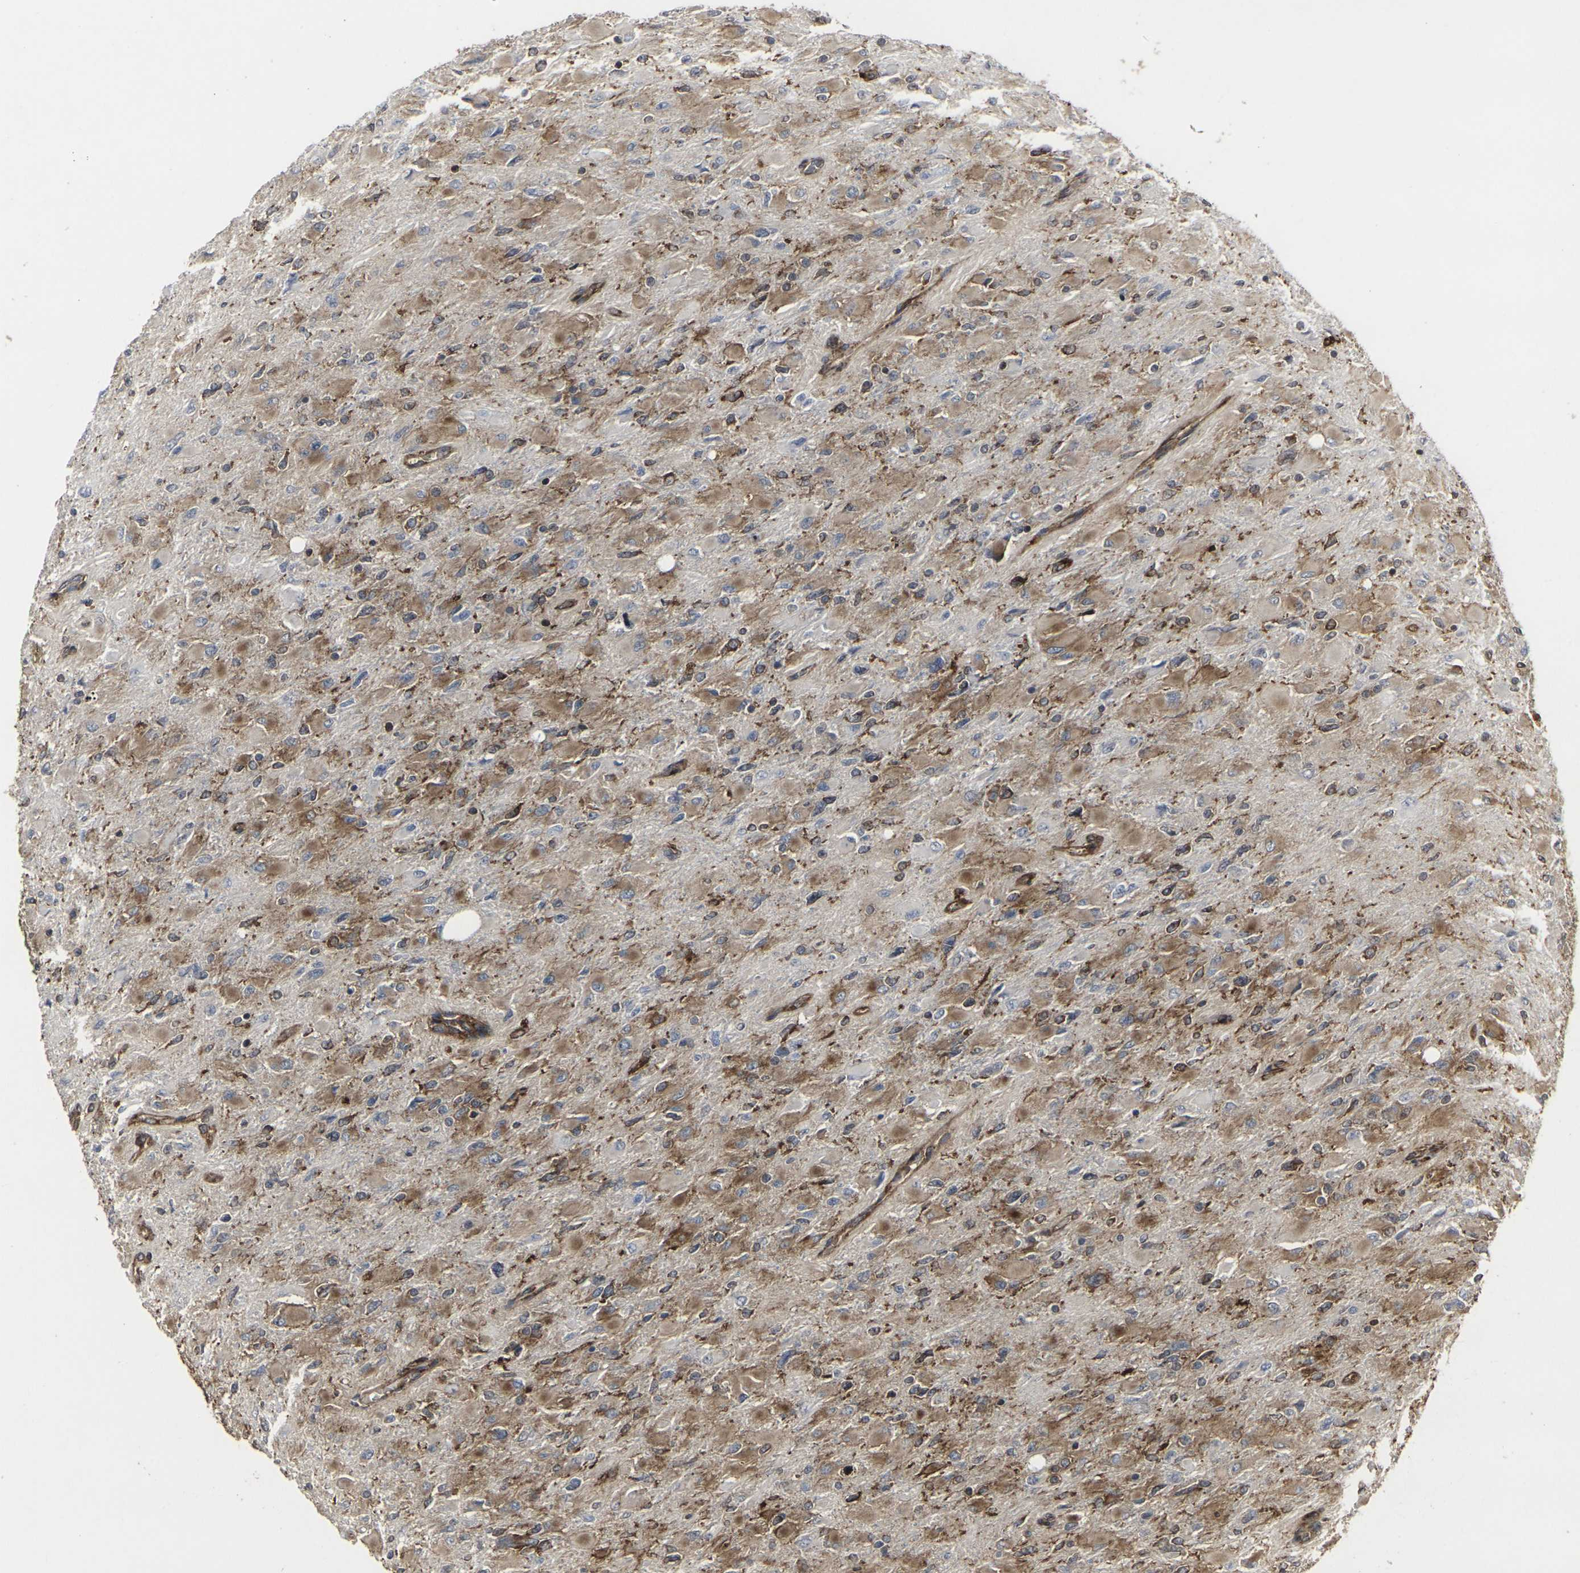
{"staining": {"intensity": "moderate", "quantity": ">75%", "location": "cytoplasmic/membranous"}, "tissue": "glioma", "cell_type": "Tumor cells", "image_type": "cancer", "snomed": [{"axis": "morphology", "description": "Glioma, malignant, High grade"}, {"axis": "topography", "description": "Cerebral cortex"}], "caption": "Glioma stained for a protein (brown) shows moderate cytoplasmic/membranous positive expression in approximately >75% of tumor cells.", "gene": "MARCHF2", "patient": {"sex": "female", "age": 36}}